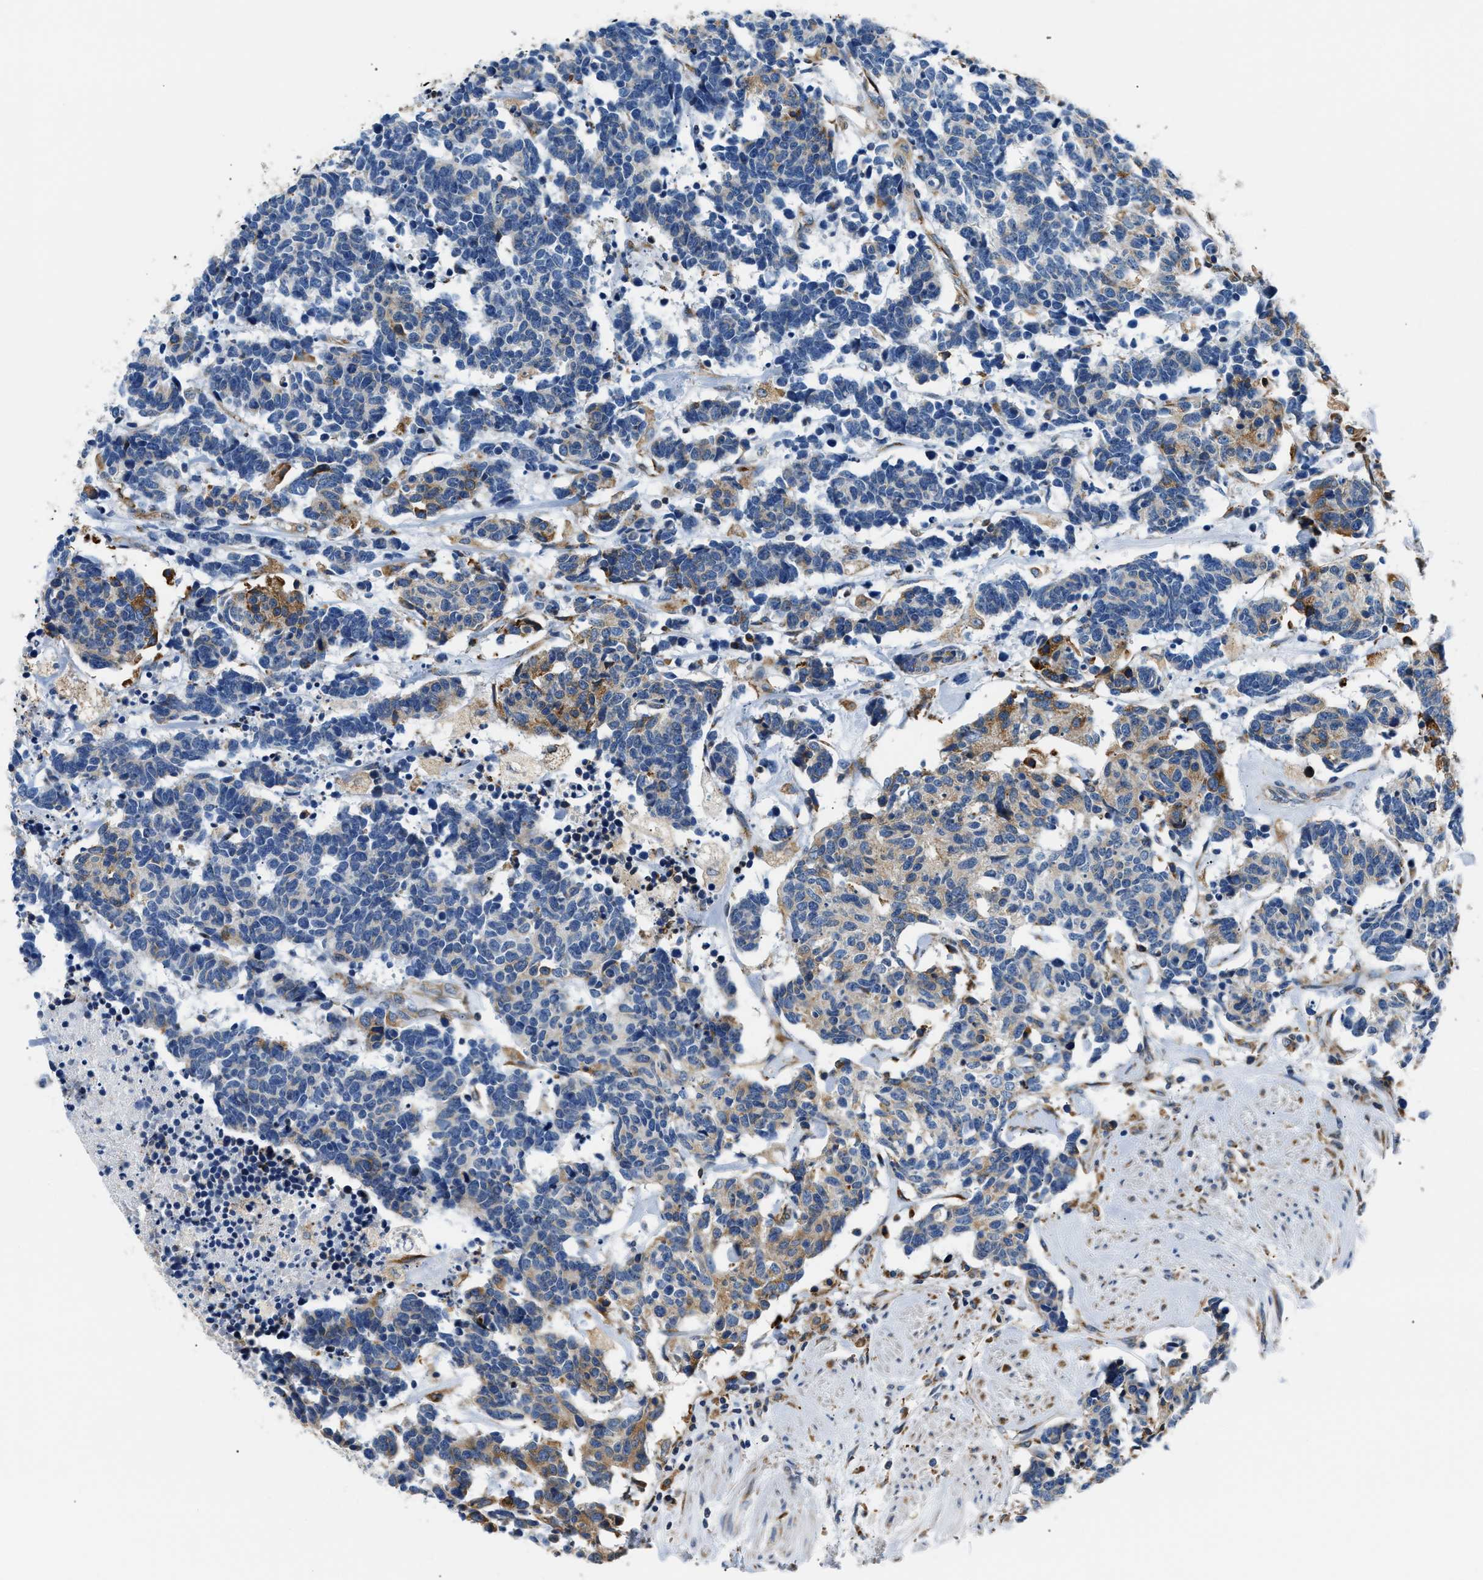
{"staining": {"intensity": "moderate", "quantity": "<25%", "location": "cytoplasmic/membranous"}, "tissue": "carcinoid", "cell_type": "Tumor cells", "image_type": "cancer", "snomed": [{"axis": "morphology", "description": "Carcinoma, NOS"}, {"axis": "morphology", "description": "Carcinoid, malignant, NOS"}, {"axis": "topography", "description": "Urinary bladder"}], "caption": "Carcinoid was stained to show a protein in brown. There is low levels of moderate cytoplasmic/membranous staining in about <25% of tumor cells.", "gene": "HDHD3", "patient": {"sex": "male", "age": 57}}